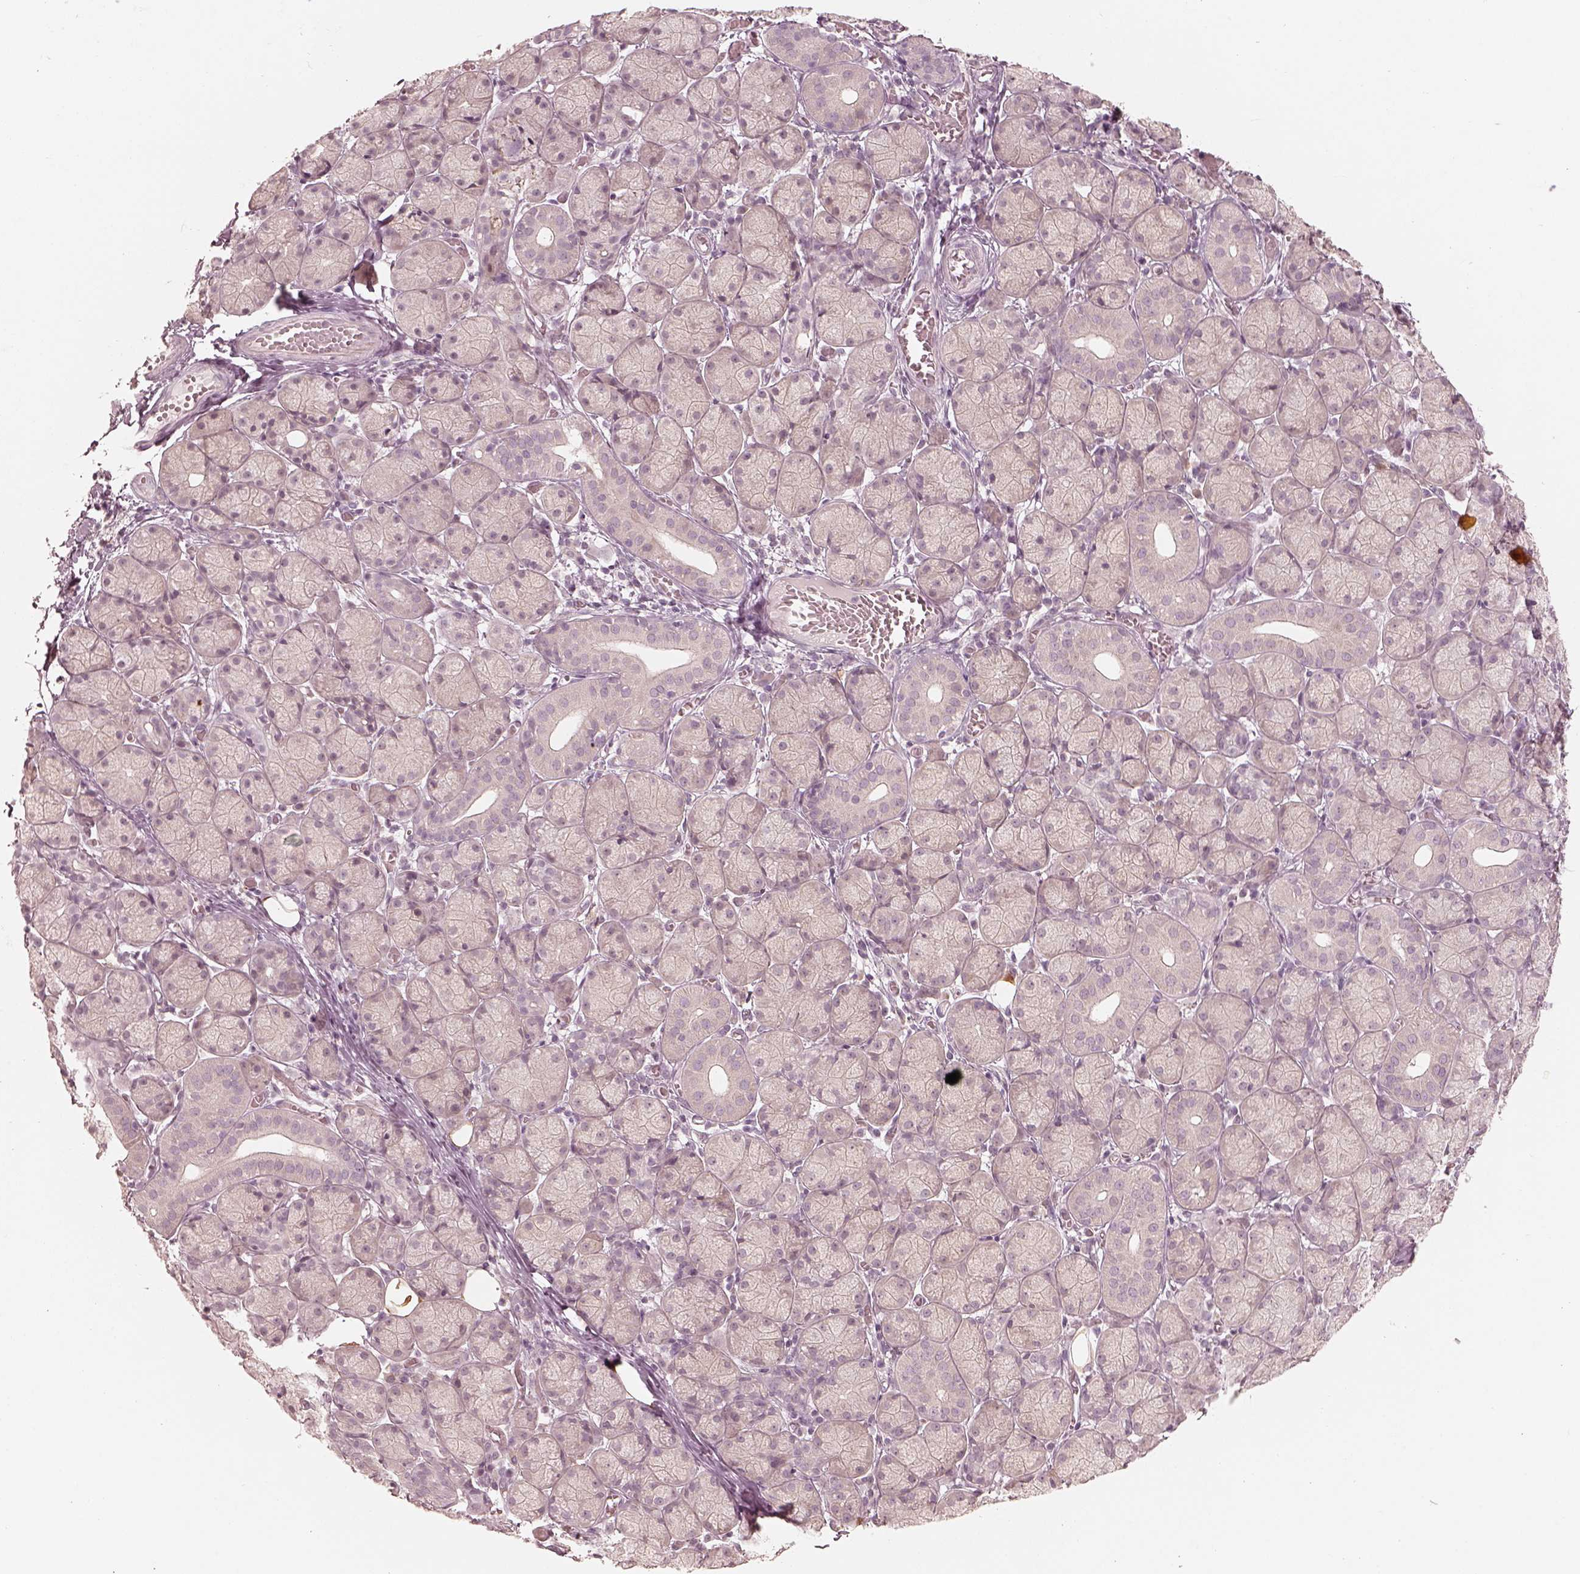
{"staining": {"intensity": "negative", "quantity": "none", "location": "none"}, "tissue": "salivary gland", "cell_type": "Glandular cells", "image_type": "normal", "snomed": [{"axis": "morphology", "description": "Normal tissue, NOS"}, {"axis": "topography", "description": "Salivary gland"}, {"axis": "topography", "description": "Peripheral nerve tissue"}], "caption": "The photomicrograph demonstrates no significant expression in glandular cells of salivary gland.", "gene": "ACACB", "patient": {"sex": "female", "age": 24}}